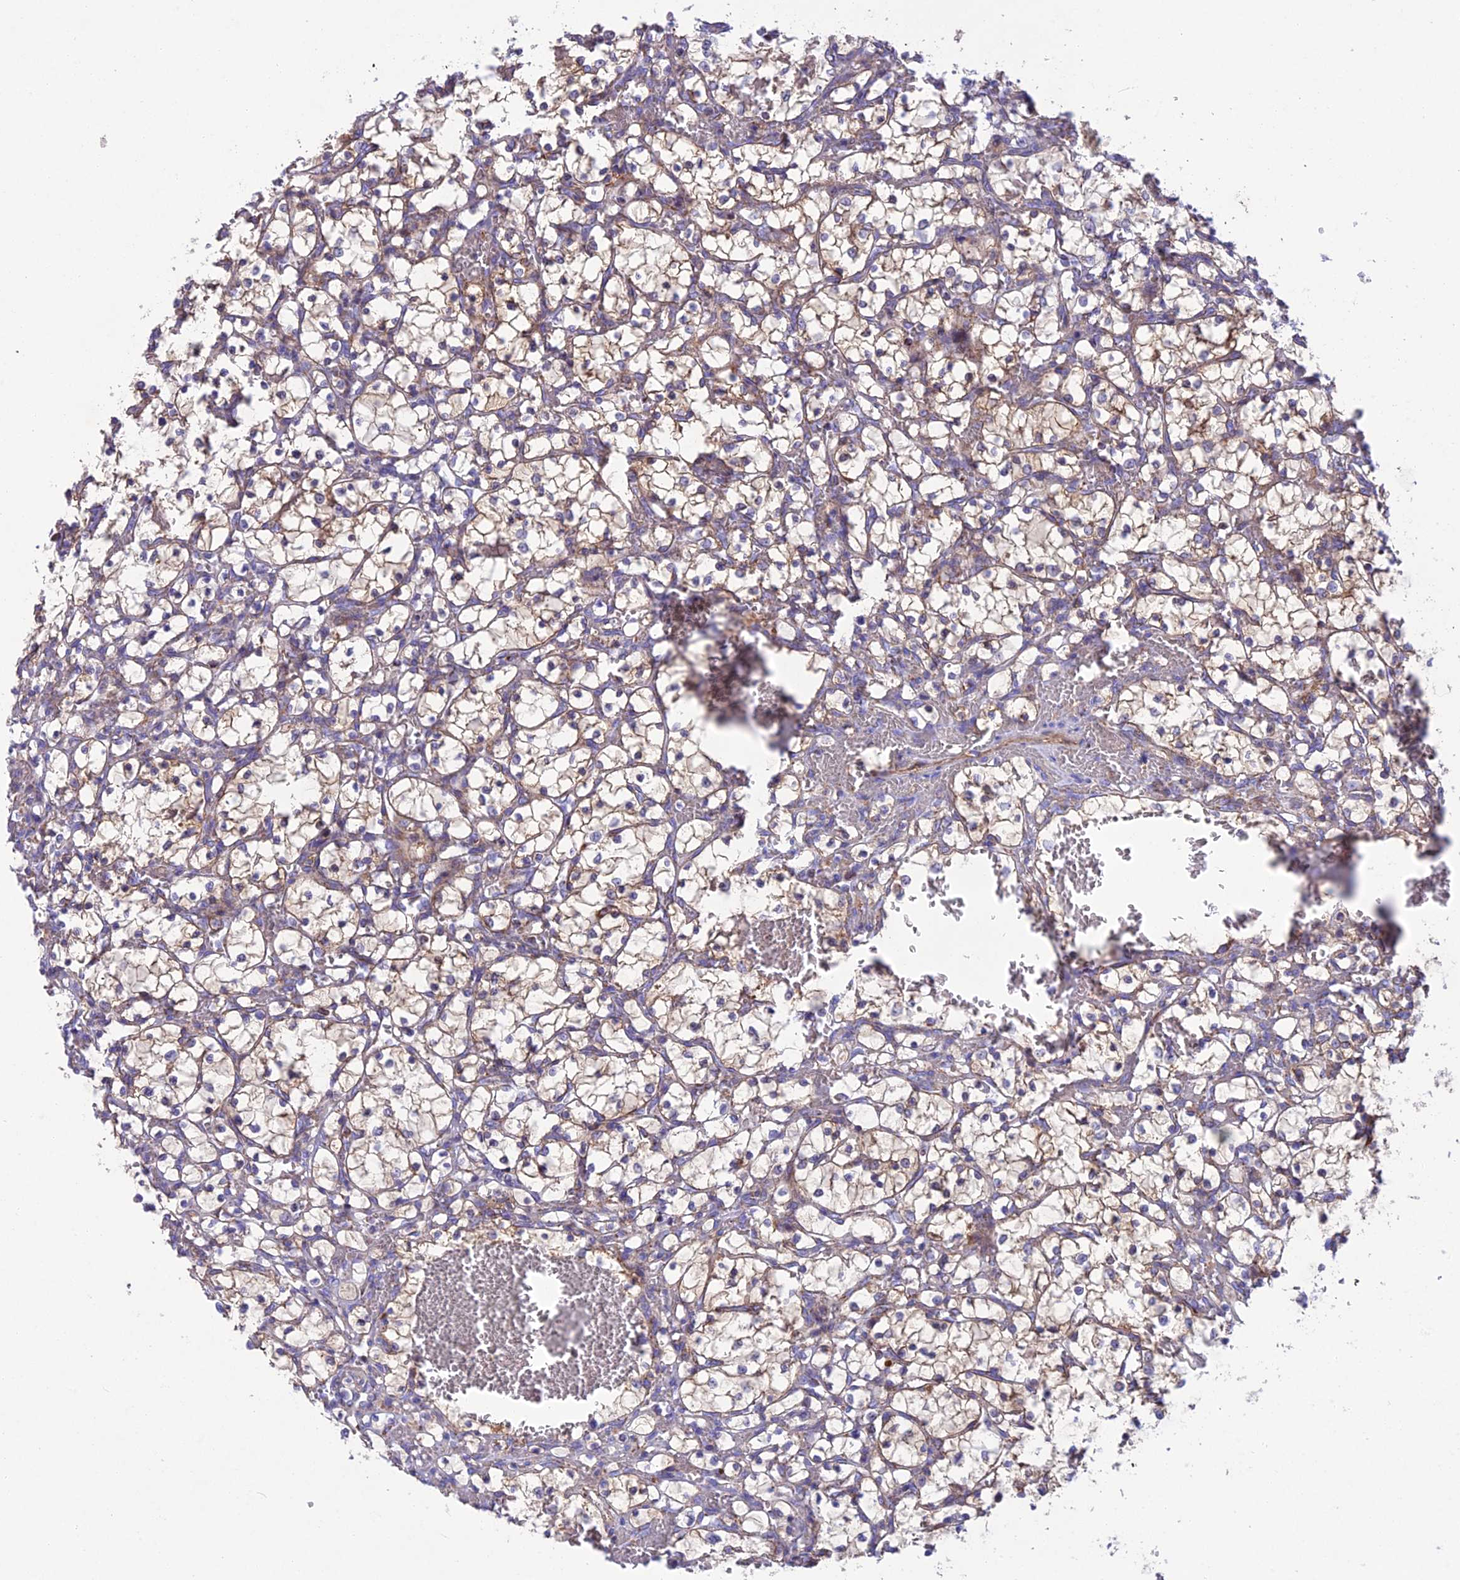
{"staining": {"intensity": "weak", "quantity": ">75%", "location": "cytoplasmic/membranous"}, "tissue": "renal cancer", "cell_type": "Tumor cells", "image_type": "cancer", "snomed": [{"axis": "morphology", "description": "Adenocarcinoma, NOS"}, {"axis": "topography", "description": "Kidney"}], "caption": "Human renal cancer (adenocarcinoma) stained with a brown dye shows weak cytoplasmic/membranous positive positivity in approximately >75% of tumor cells.", "gene": "CS", "patient": {"sex": "female", "age": 69}}